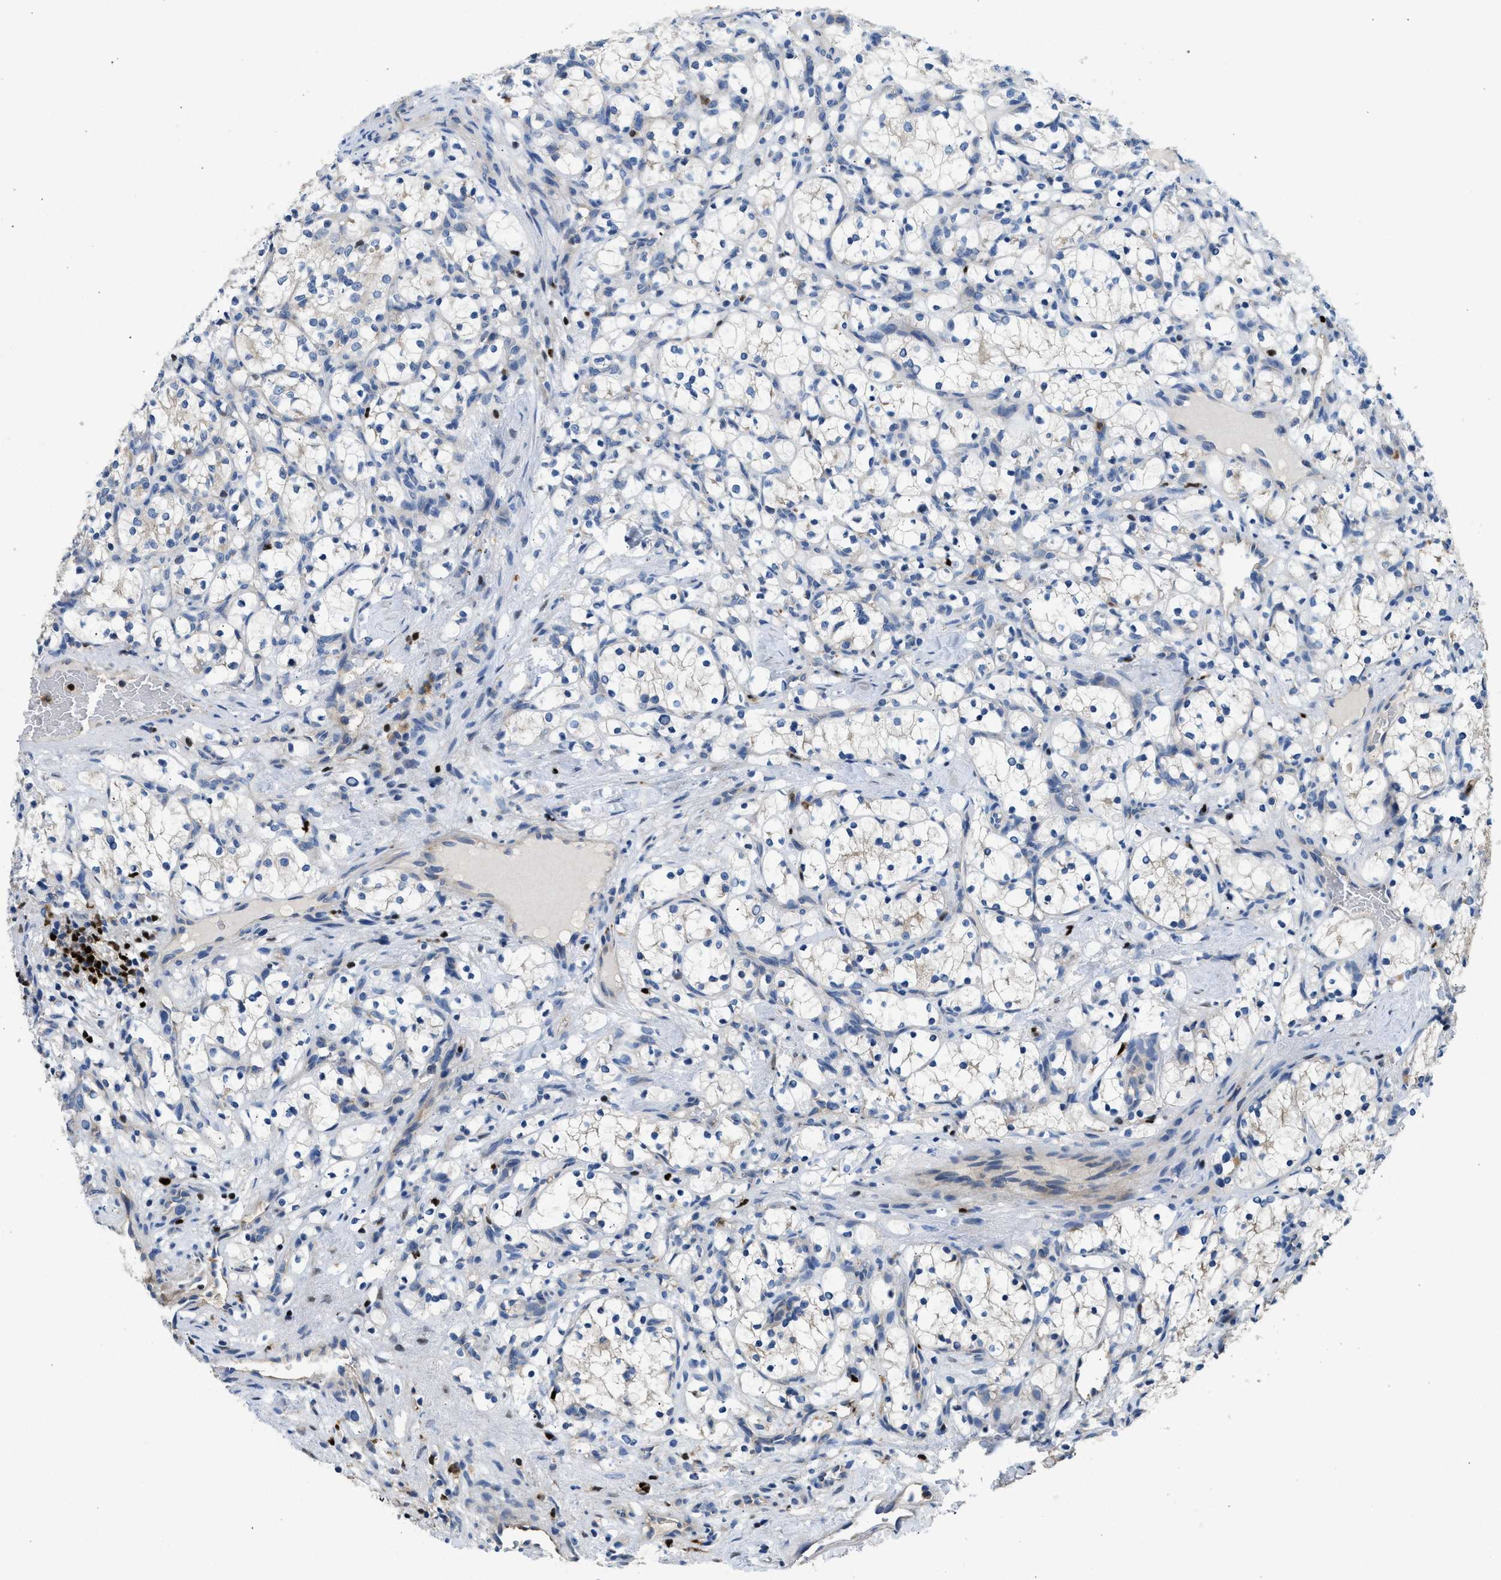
{"staining": {"intensity": "negative", "quantity": "none", "location": "none"}, "tissue": "renal cancer", "cell_type": "Tumor cells", "image_type": "cancer", "snomed": [{"axis": "morphology", "description": "Adenocarcinoma, NOS"}, {"axis": "topography", "description": "Kidney"}], "caption": "There is no significant positivity in tumor cells of renal cancer.", "gene": "TOX", "patient": {"sex": "female", "age": 69}}